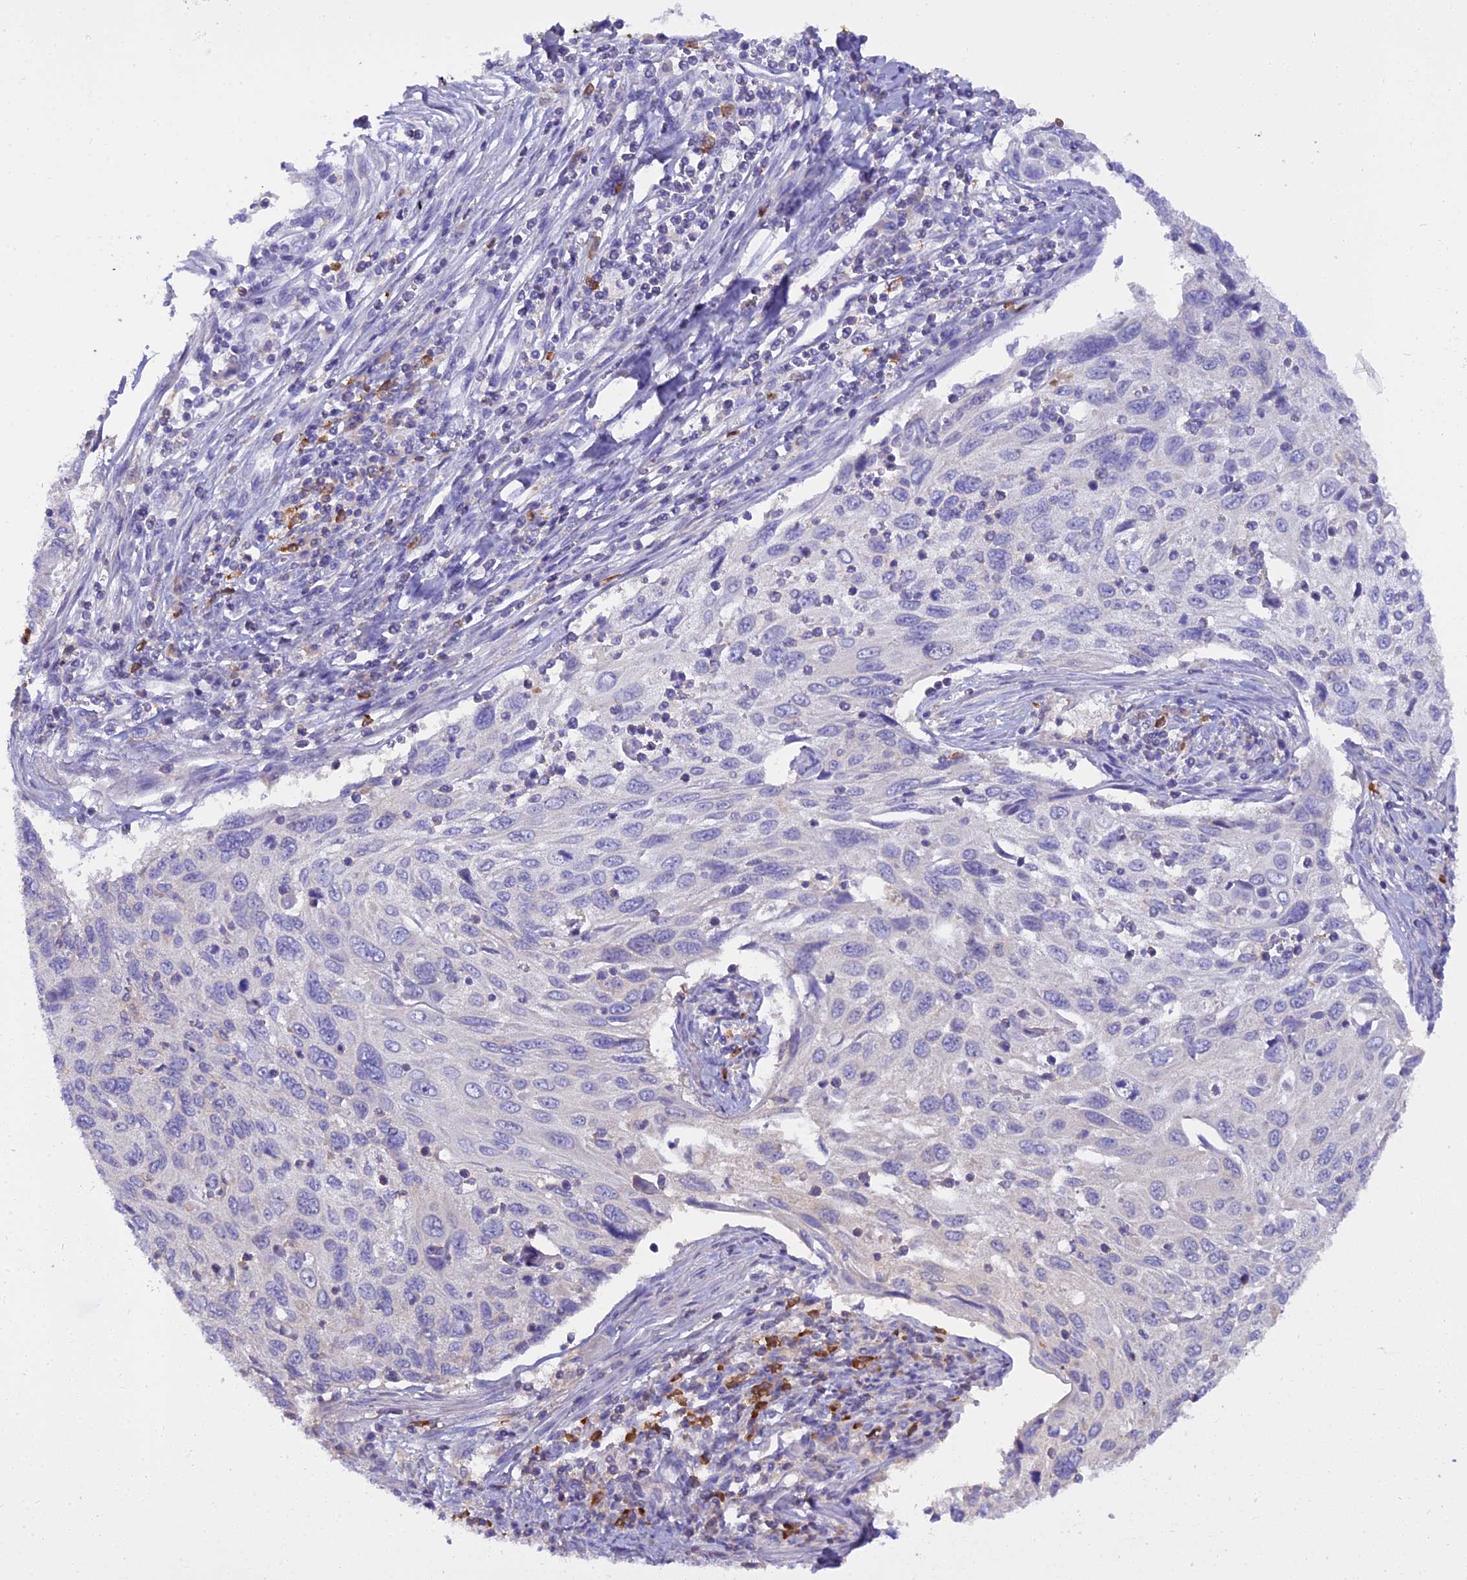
{"staining": {"intensity": "negative", "quantity": "none", "location": "none"}, "tissue": "cervical cancer", "cell_type": "Tumor cells", "image_type": "cancer", "snomed": [{"axis": "morphology", "description": "Squamous cell carcinoma, NOS"}, {"axis": "topography", "description": "Cervix"}], "caption": "Squamous cell carcinoma (cervical) stained for a protein using immunohistochemistry (IHC) demonstrates no positivity tumor cells.", "gene": "BLNK", "patient": {"sex": "female", "age": 70}}